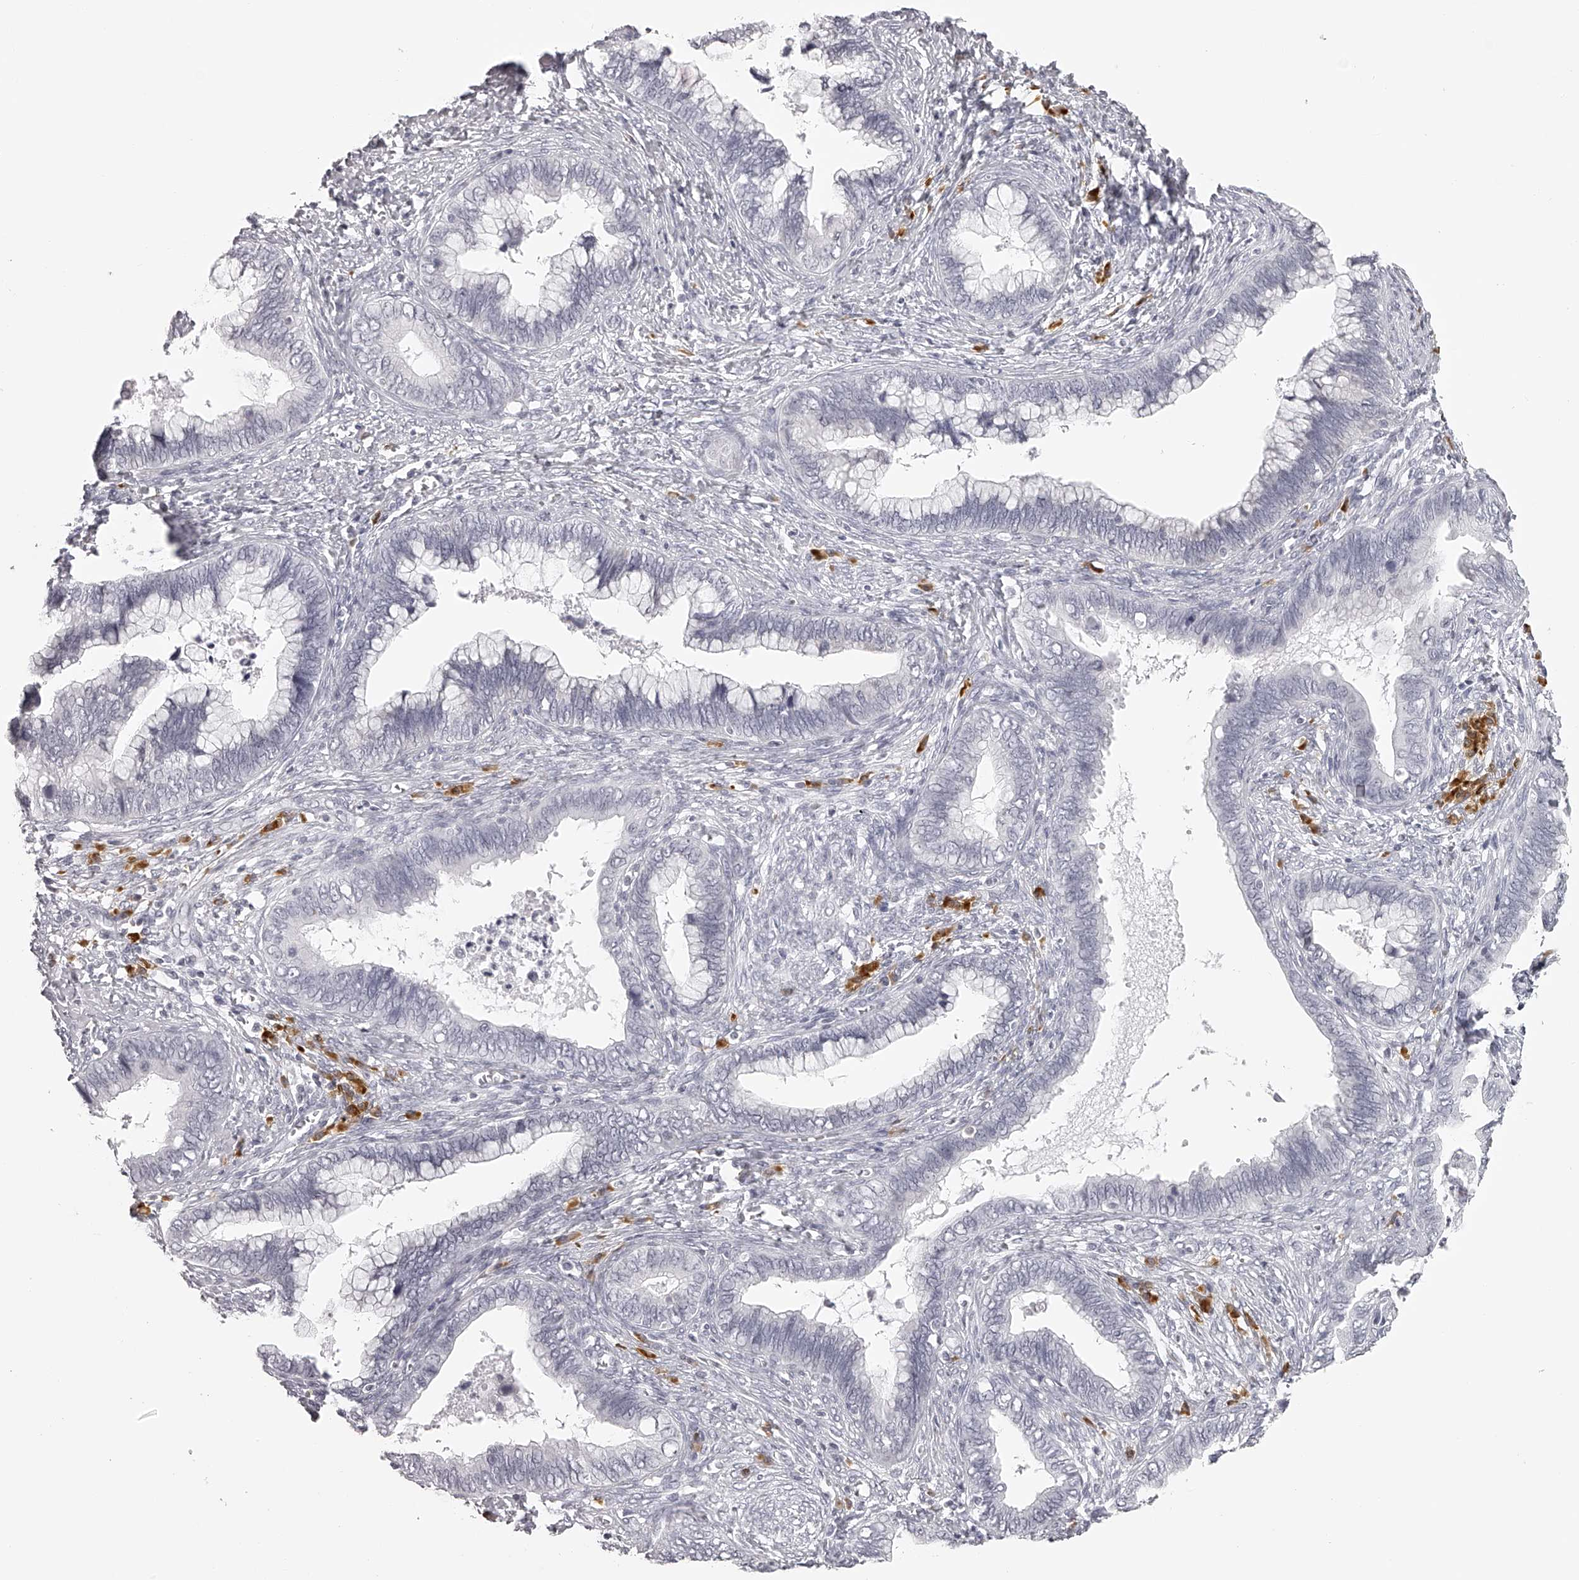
{"staining": {"intensity": "negative", "quantity": "none", "location": "none"}, "tissue": "cervical cancer", "cell_type": "Tumor cells", "image_type": "cancer", "snomed": [{"axis": "morphology", "description": "Adenocarcinoma, NOS"}, {"axis": "topography", "description": "Cervix"}], "caption": "Cervical adenocarcinoma was stained to show a protein in brown. There is no significant staining in tumor cells. Brightfield microscopy of immunohistochemistry (IHC) stained with DAB (brown) and hematoxylin (blue), captured at high magnification.", "gene": "SEC11C", "patient": {"sex": "female", "age": 44}}